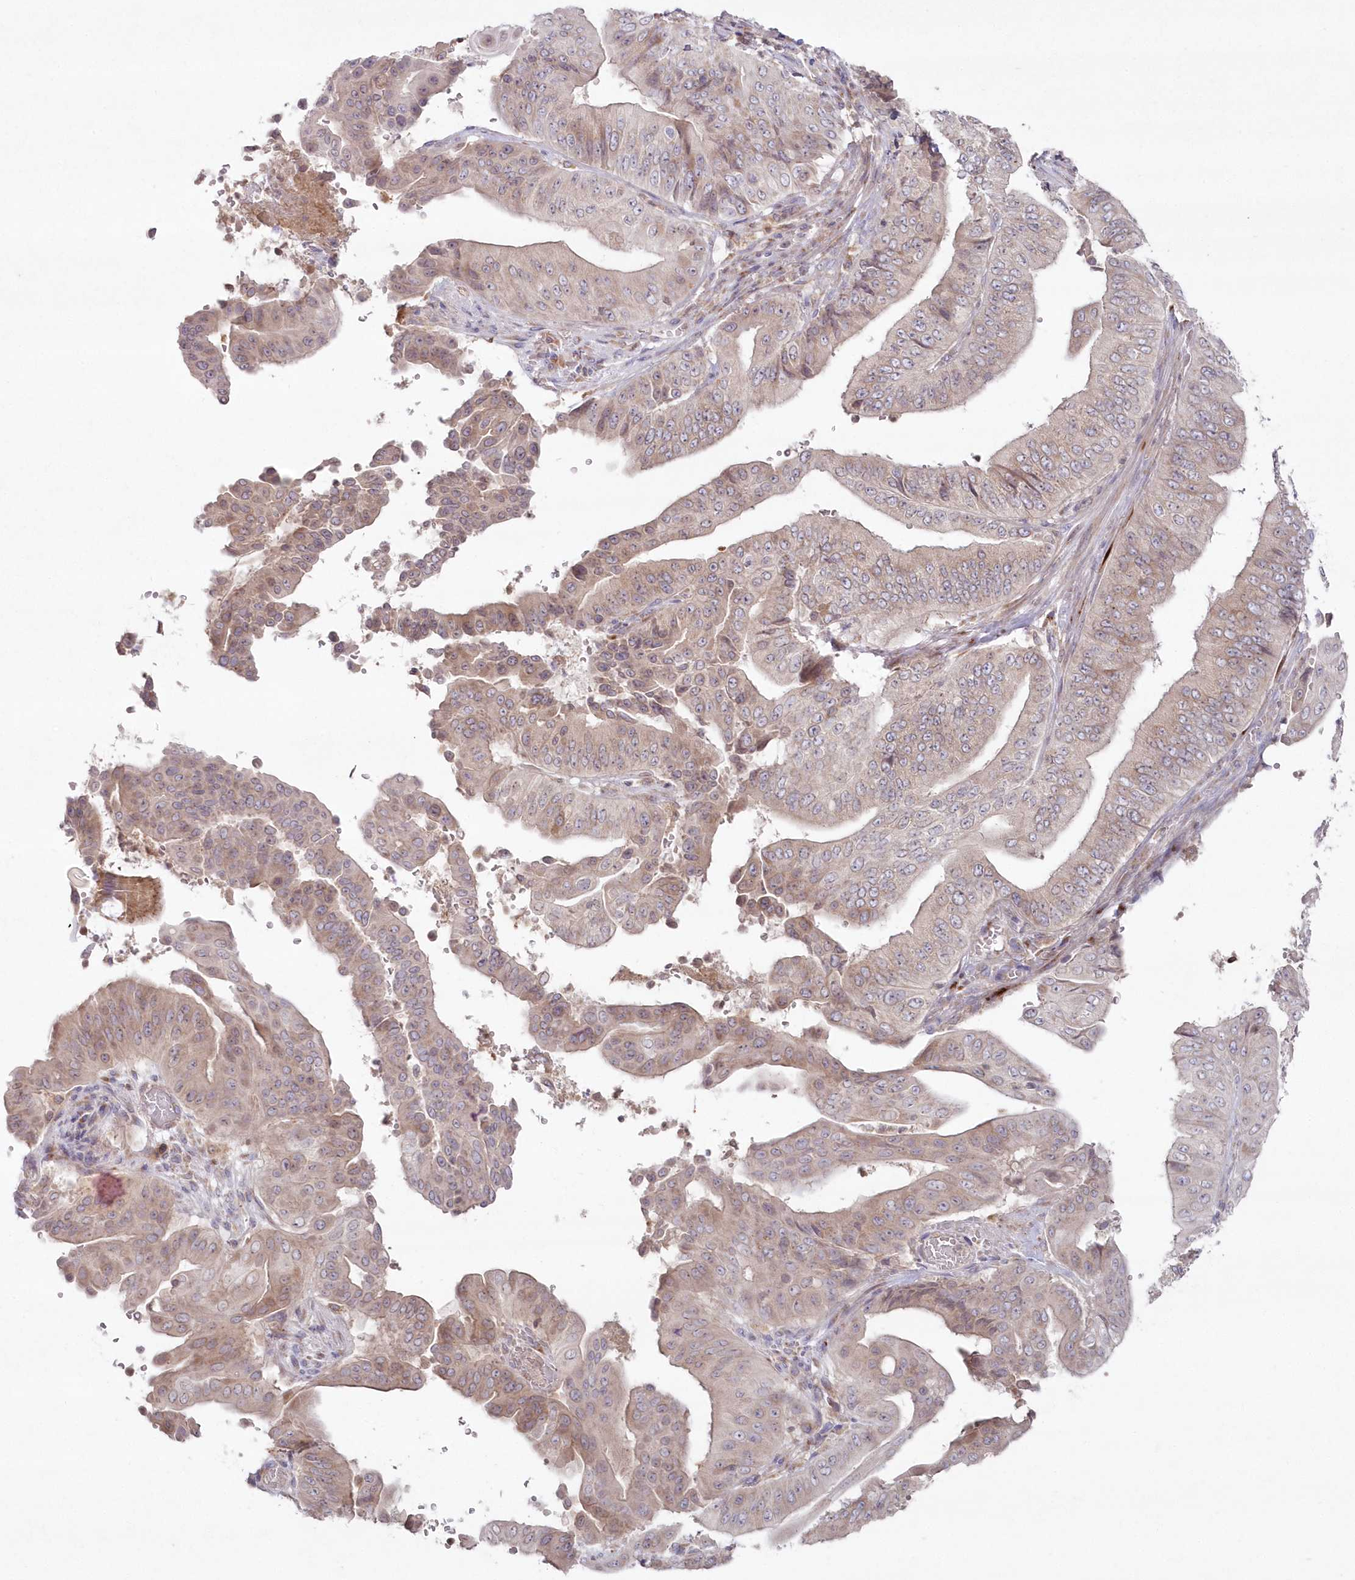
{"staining": {"intensity": "weak", "quantity": ">75%", "location": "cytoplasmic/membranous"}, "tissue": "pancreatic cancer", "cell_type": "Tumor cells", "image_type": "cancer", "snomed": [{"axis": "morphology", "description": "Adenocarcinoma, NOS"}, {"axis": "topography", "description": "Pancreas"}], "caption": "Tumor cells demonstrate weak cytoplasmic/membranous staining in about >75% of cells in pancreatic adenocarcinoma.", "gene": "ARSB", "patient": {"sex": "female", "age": 77}}